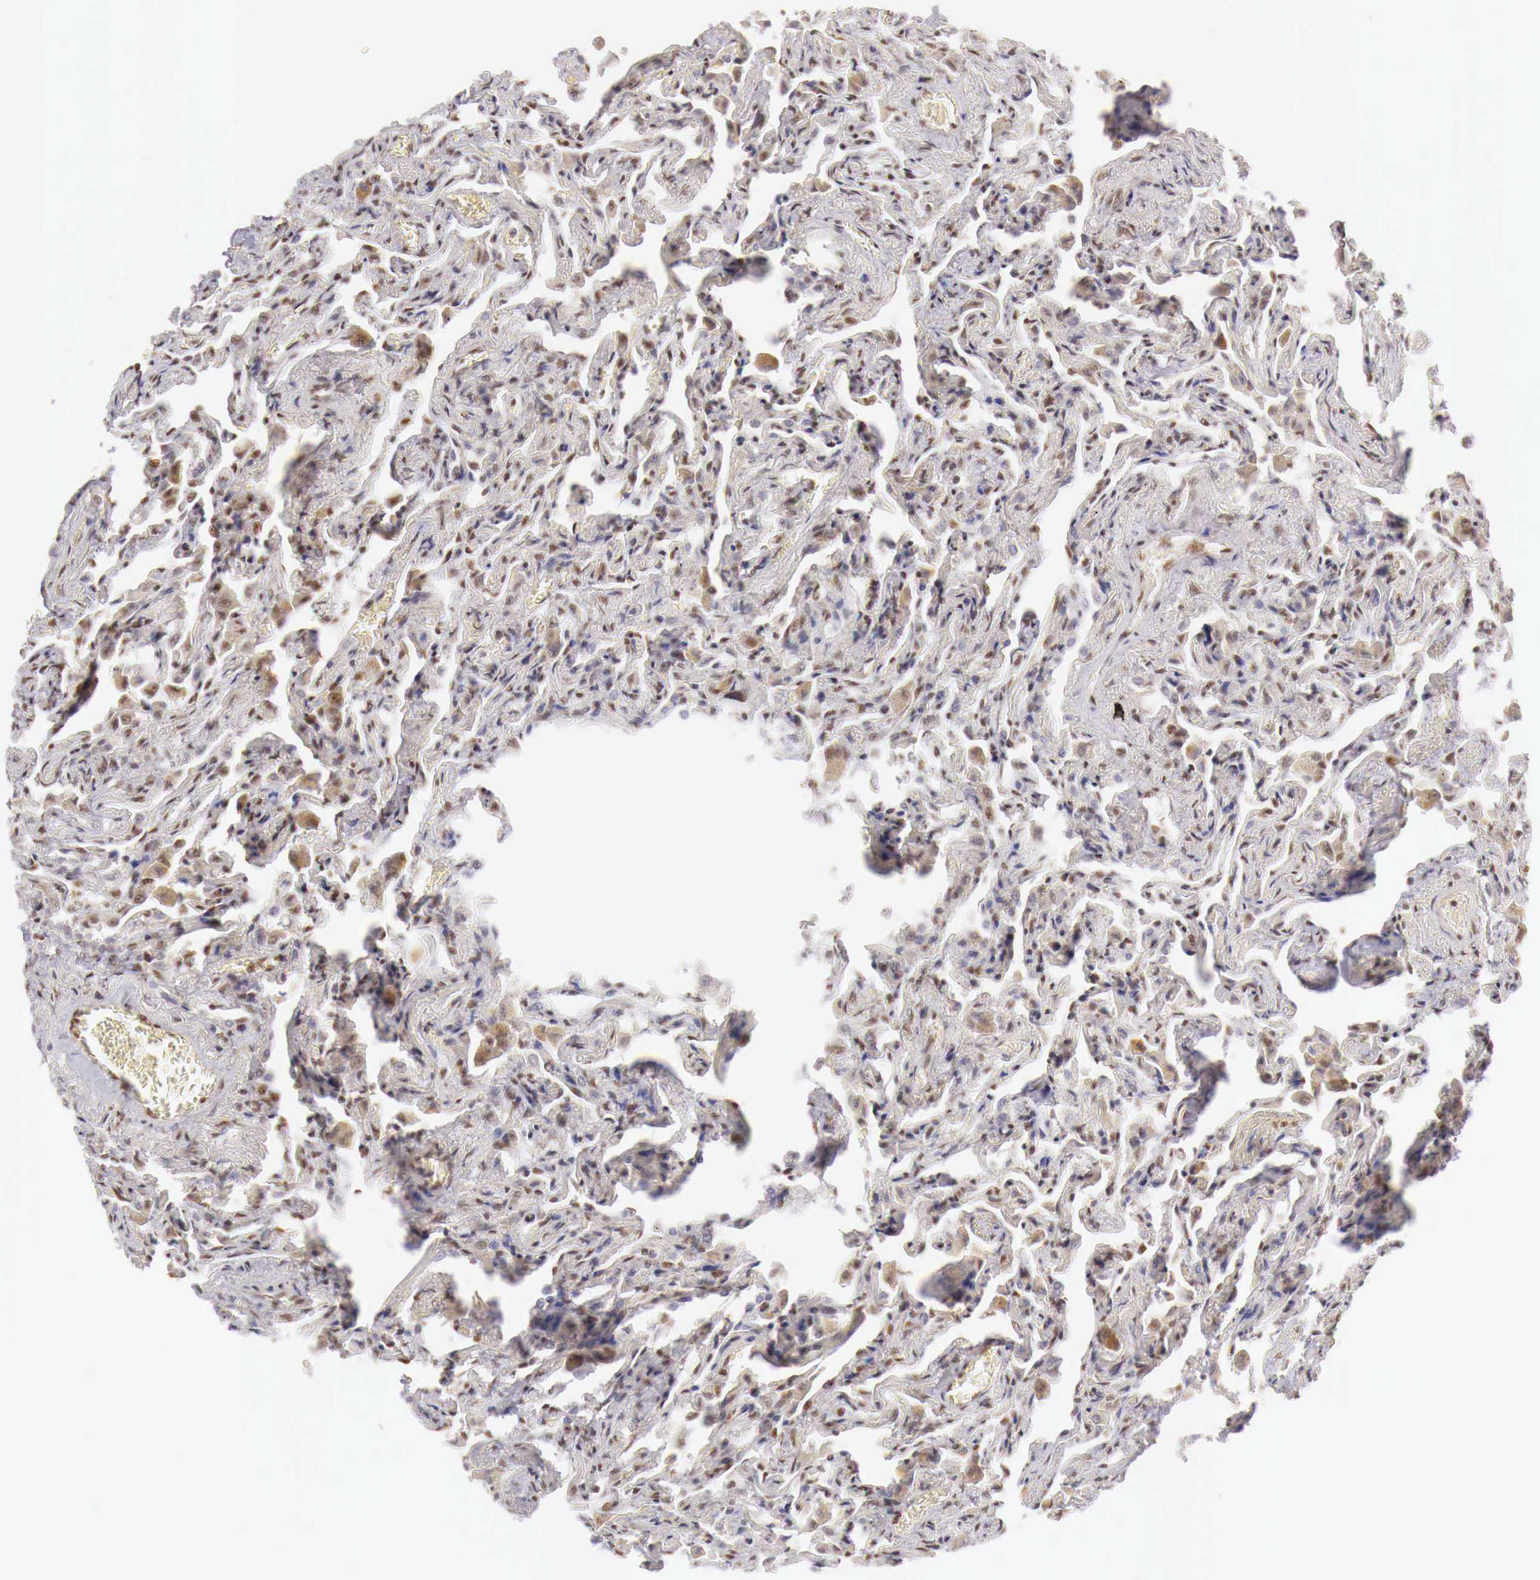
{"staining": {"intensity": "weak", "quantity": ">75%", "location": "cytoplasmic/membranous,nuclear"}, "tissue": "lung", "cell_type": "Alveolar cells", "image_type": "normal", "snomed": [{"axis": "morphology", "description": "Normal tissue, NOS"}, {"axis": "topography", "description": "Lung"}], "caption": "The photomicrograph shows immunohistochemical staining of unremarkable lung. There is weak cytoplasmic/membranous,nuclear staining is present in about >75% of alveolar cells.", "gene": "GPKOW", "patient": {"sex": "male", "age": 73}}